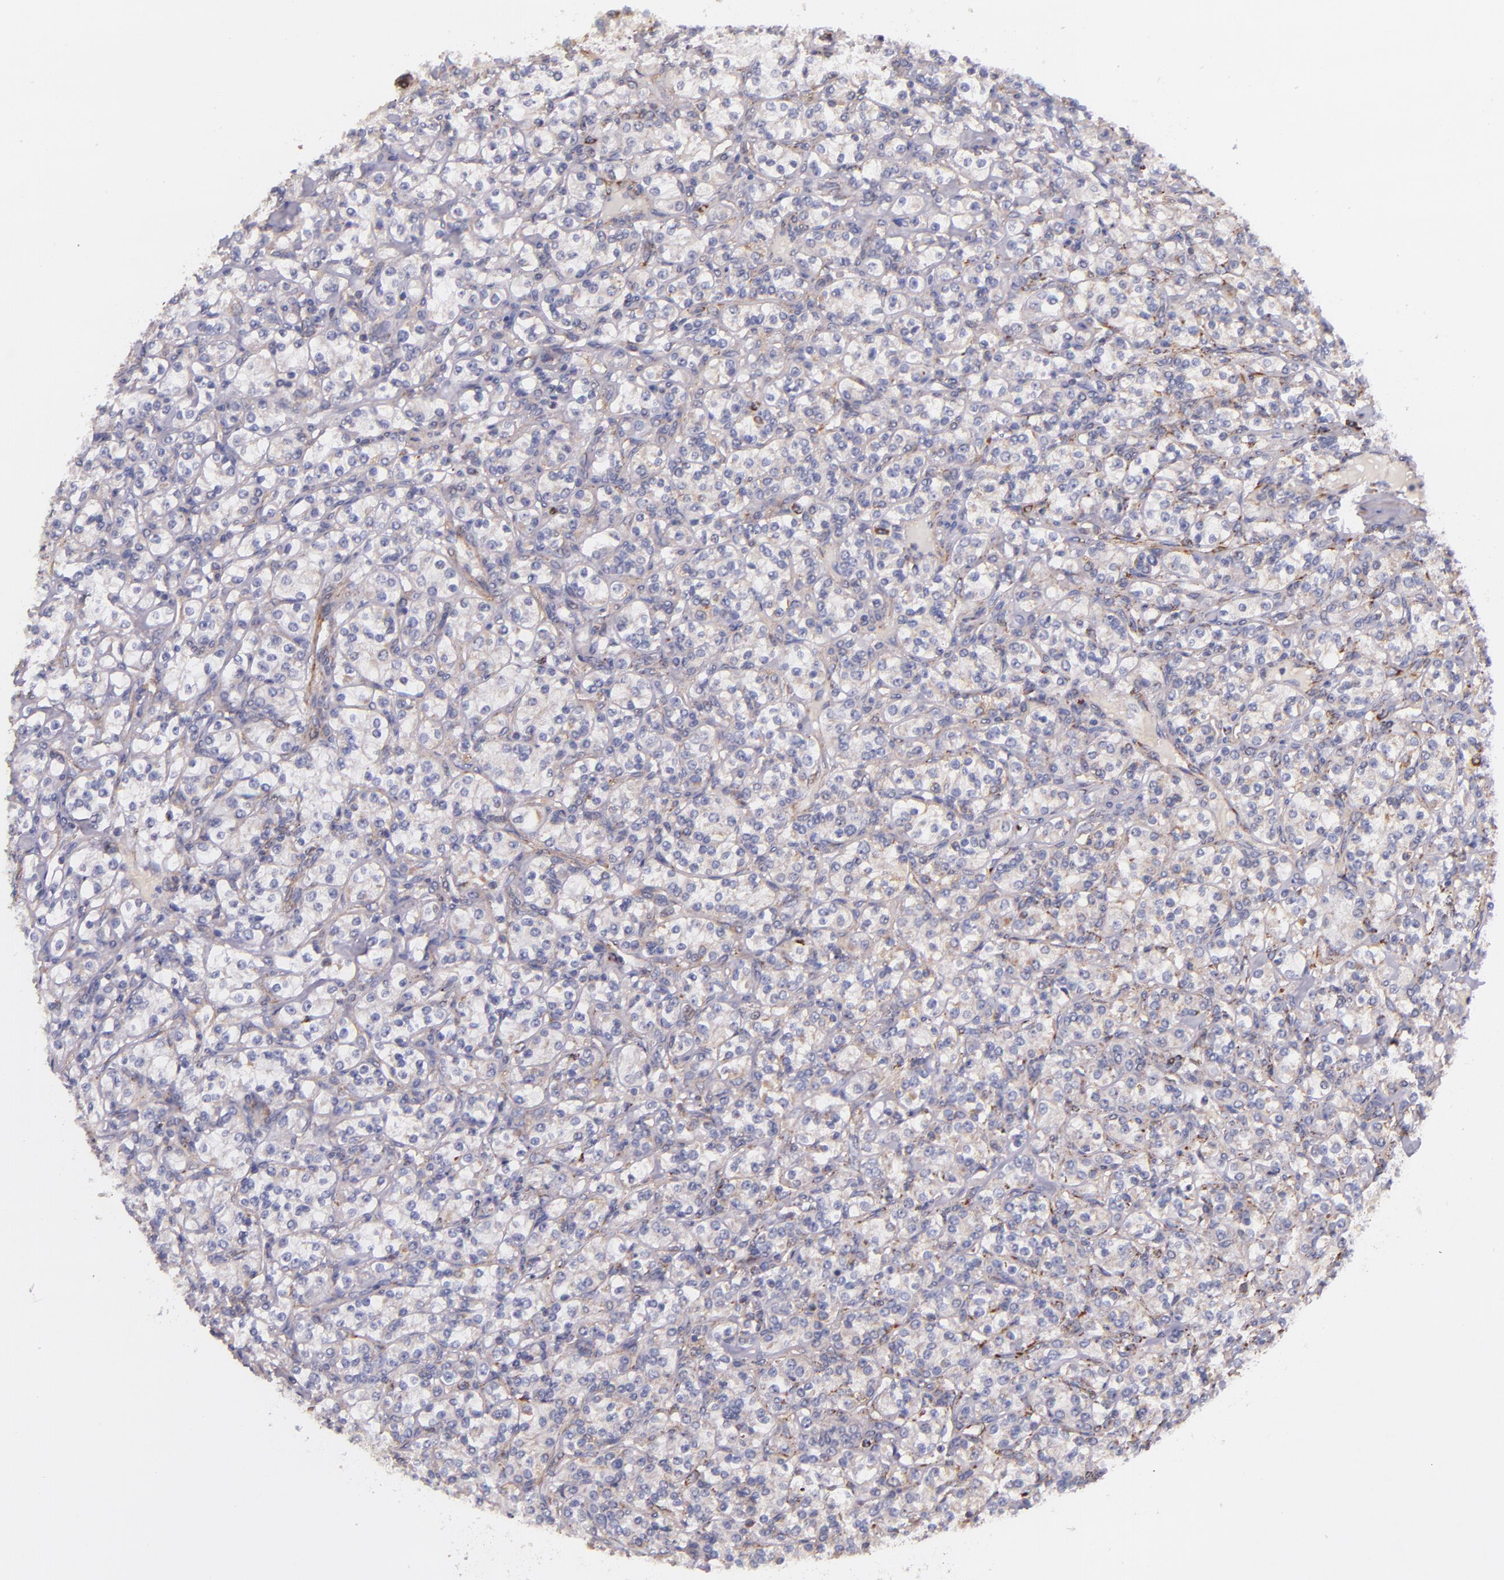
{"staining": {"intensity": "negative", "quantity": "none", "location": "none"}, "tissue": "renal cancer", "cell_type": "Tumor cells", "image_type": "cancer", "snomed": [{"axis": "morphology", "description": "Adenocarcinoma, NOS"}, {"axis": "topography", "description": "Kidney"}], "caption": "High power microscopy micrograph of an immunohistochemistry (IHC) histopathology image of renal cancer (adenocarcinoma), revealing no significant positivity in tumor cells.", "gene": "IDH3G", "patient": {"sex": "male", "age": 77}}